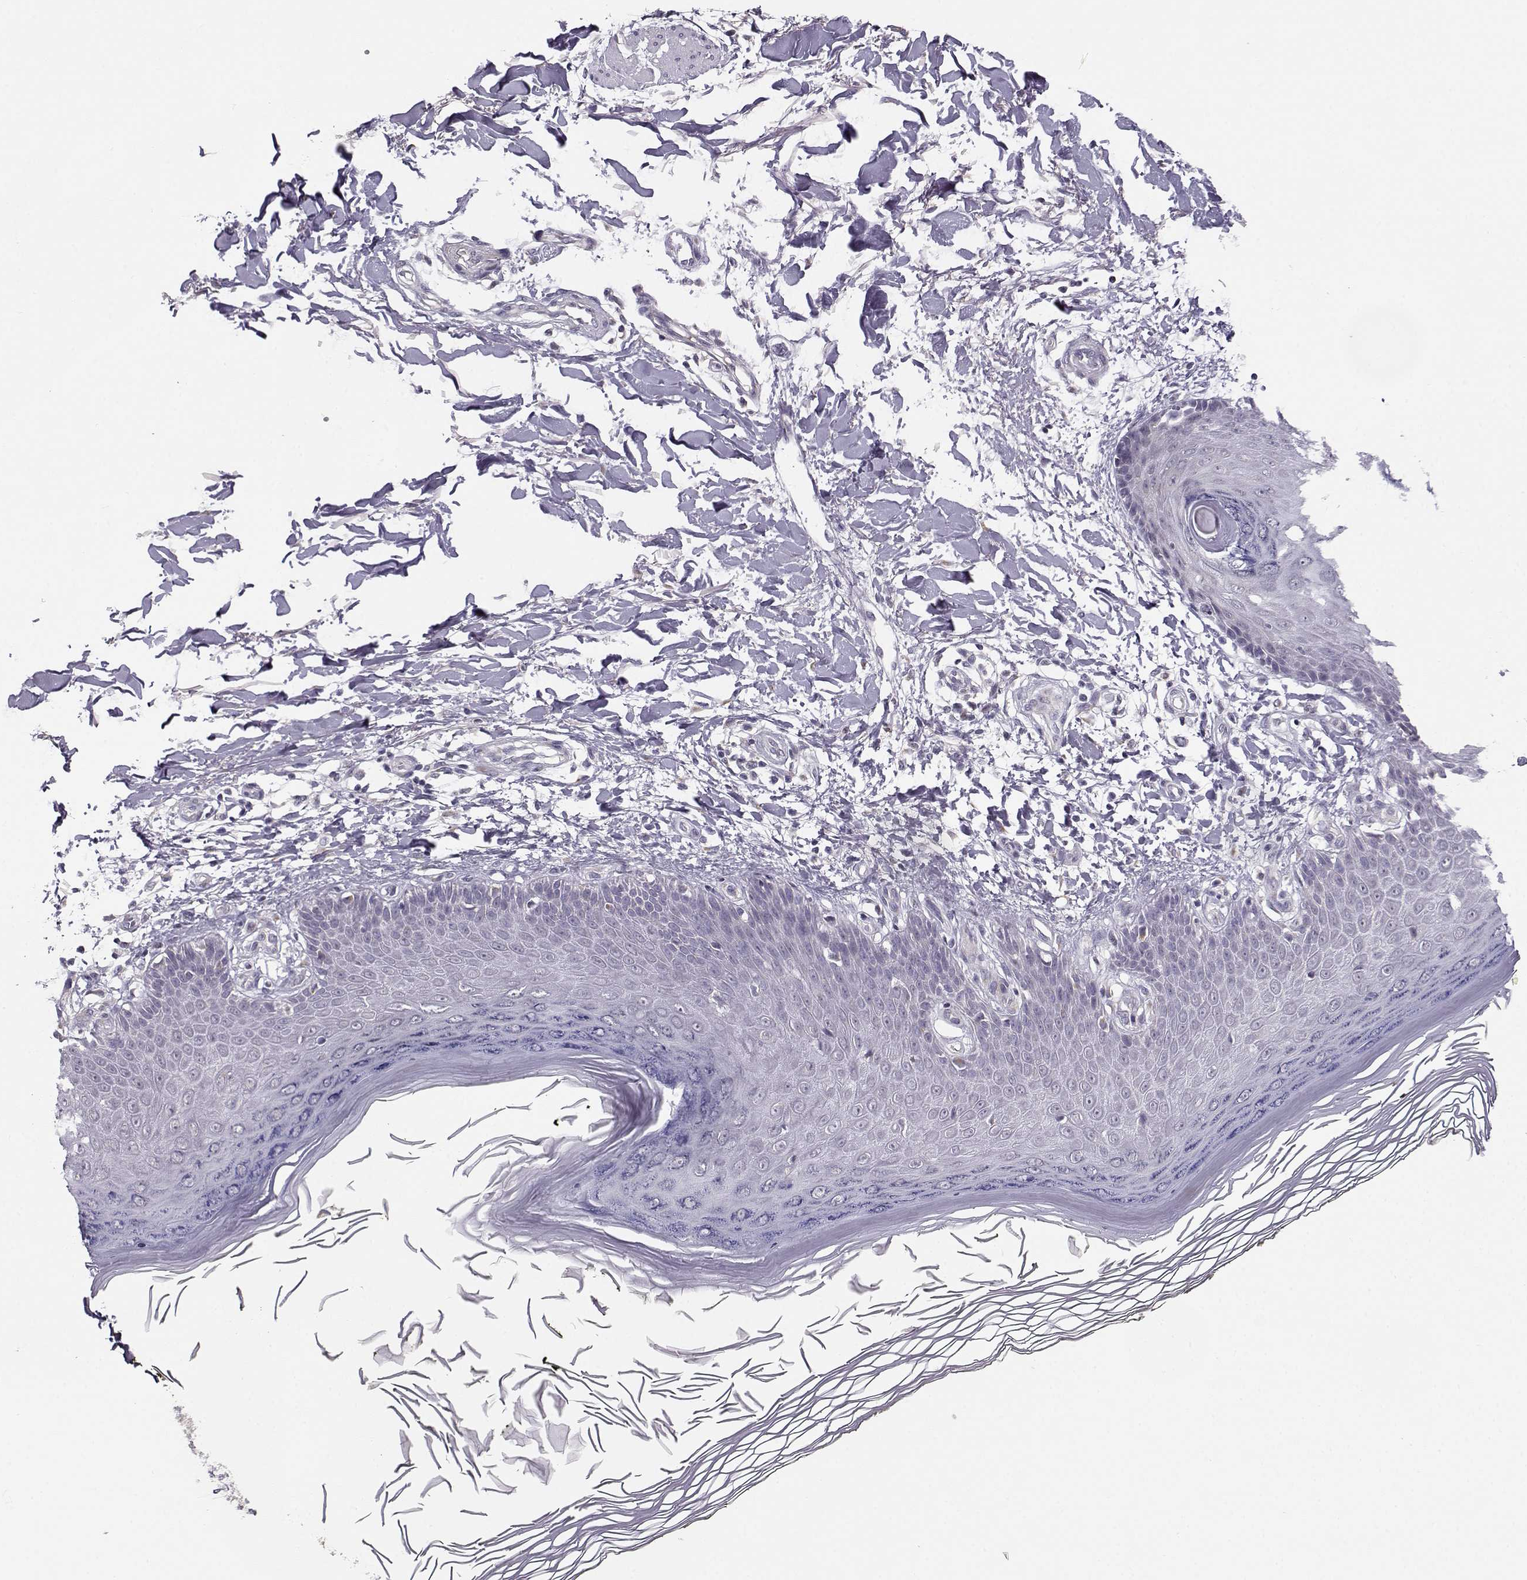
{"staining": {"intensity": "negative", "quantity": "none", "location": "none"}, "tissue": "skin", "cell_type": "Fibroblasts", "image_type": "normal", "snomed": [{"axis": "morphology", "description": "Normal tissue, NOS"}, {"axis": "topography", "description": "Skin"}], "caption": "IHC of benign skin exhibits no expression in fibroblasts.", "gene": "SLC4A5", "patient": {"sex": "female", "age": 62}}